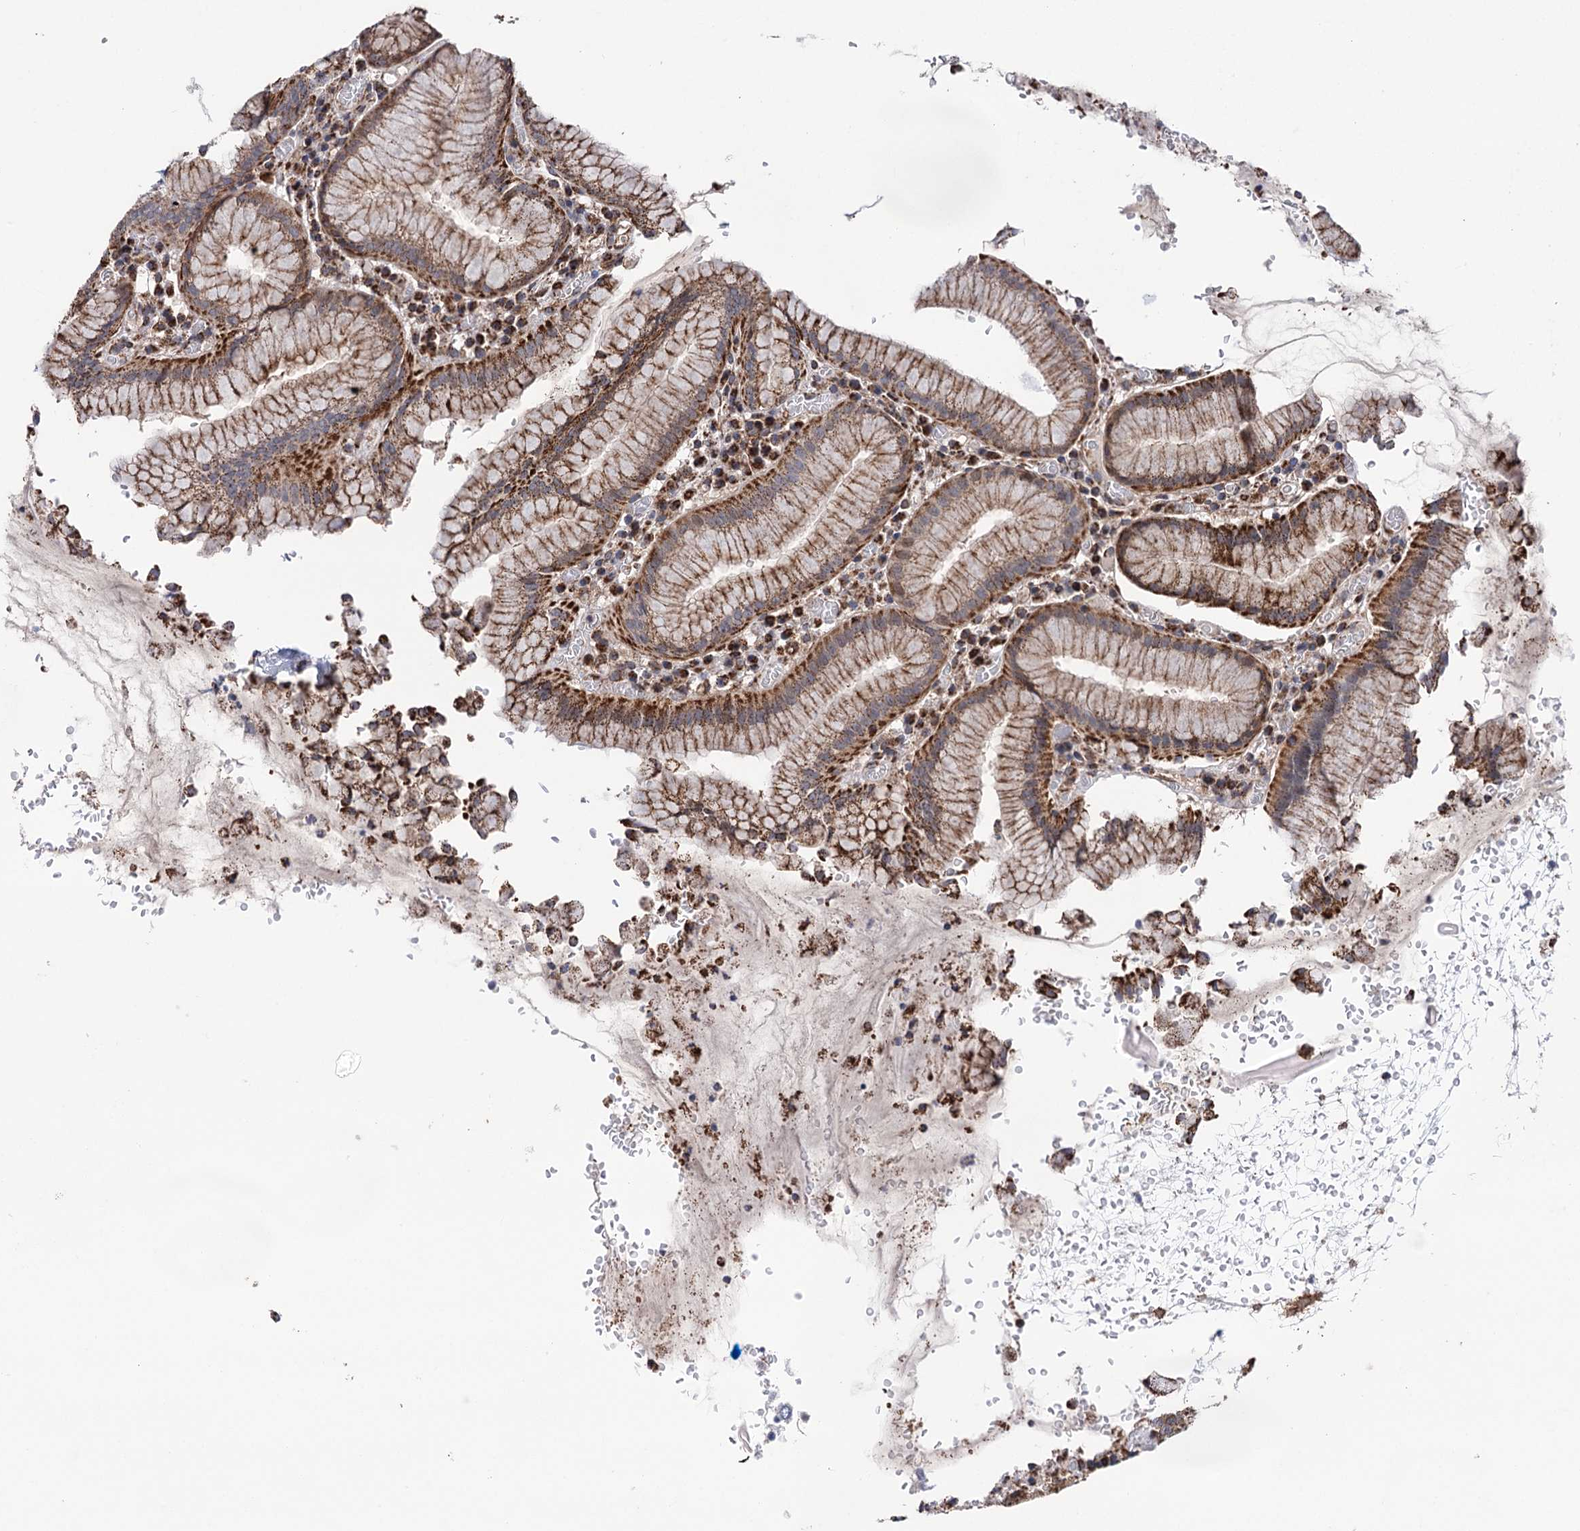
{"staining": {"intensity": "strong", "quantity": ">75%", "location": "cytoplasmic/membranous"}, "tissue": "stomach", "cell_type": "Glandular cells", "image_type": "normal", "snomed": [{"axis": "morphology", "description": "Normal tissue, NOS"}, {"axis": "topography", "description": "Stomach"}], "caption": "Stomach stained with a protein marker displays strong staining in glandular cells.", "gene": "SUCLA2", "patient": {"sex": "male", "age": 55}}